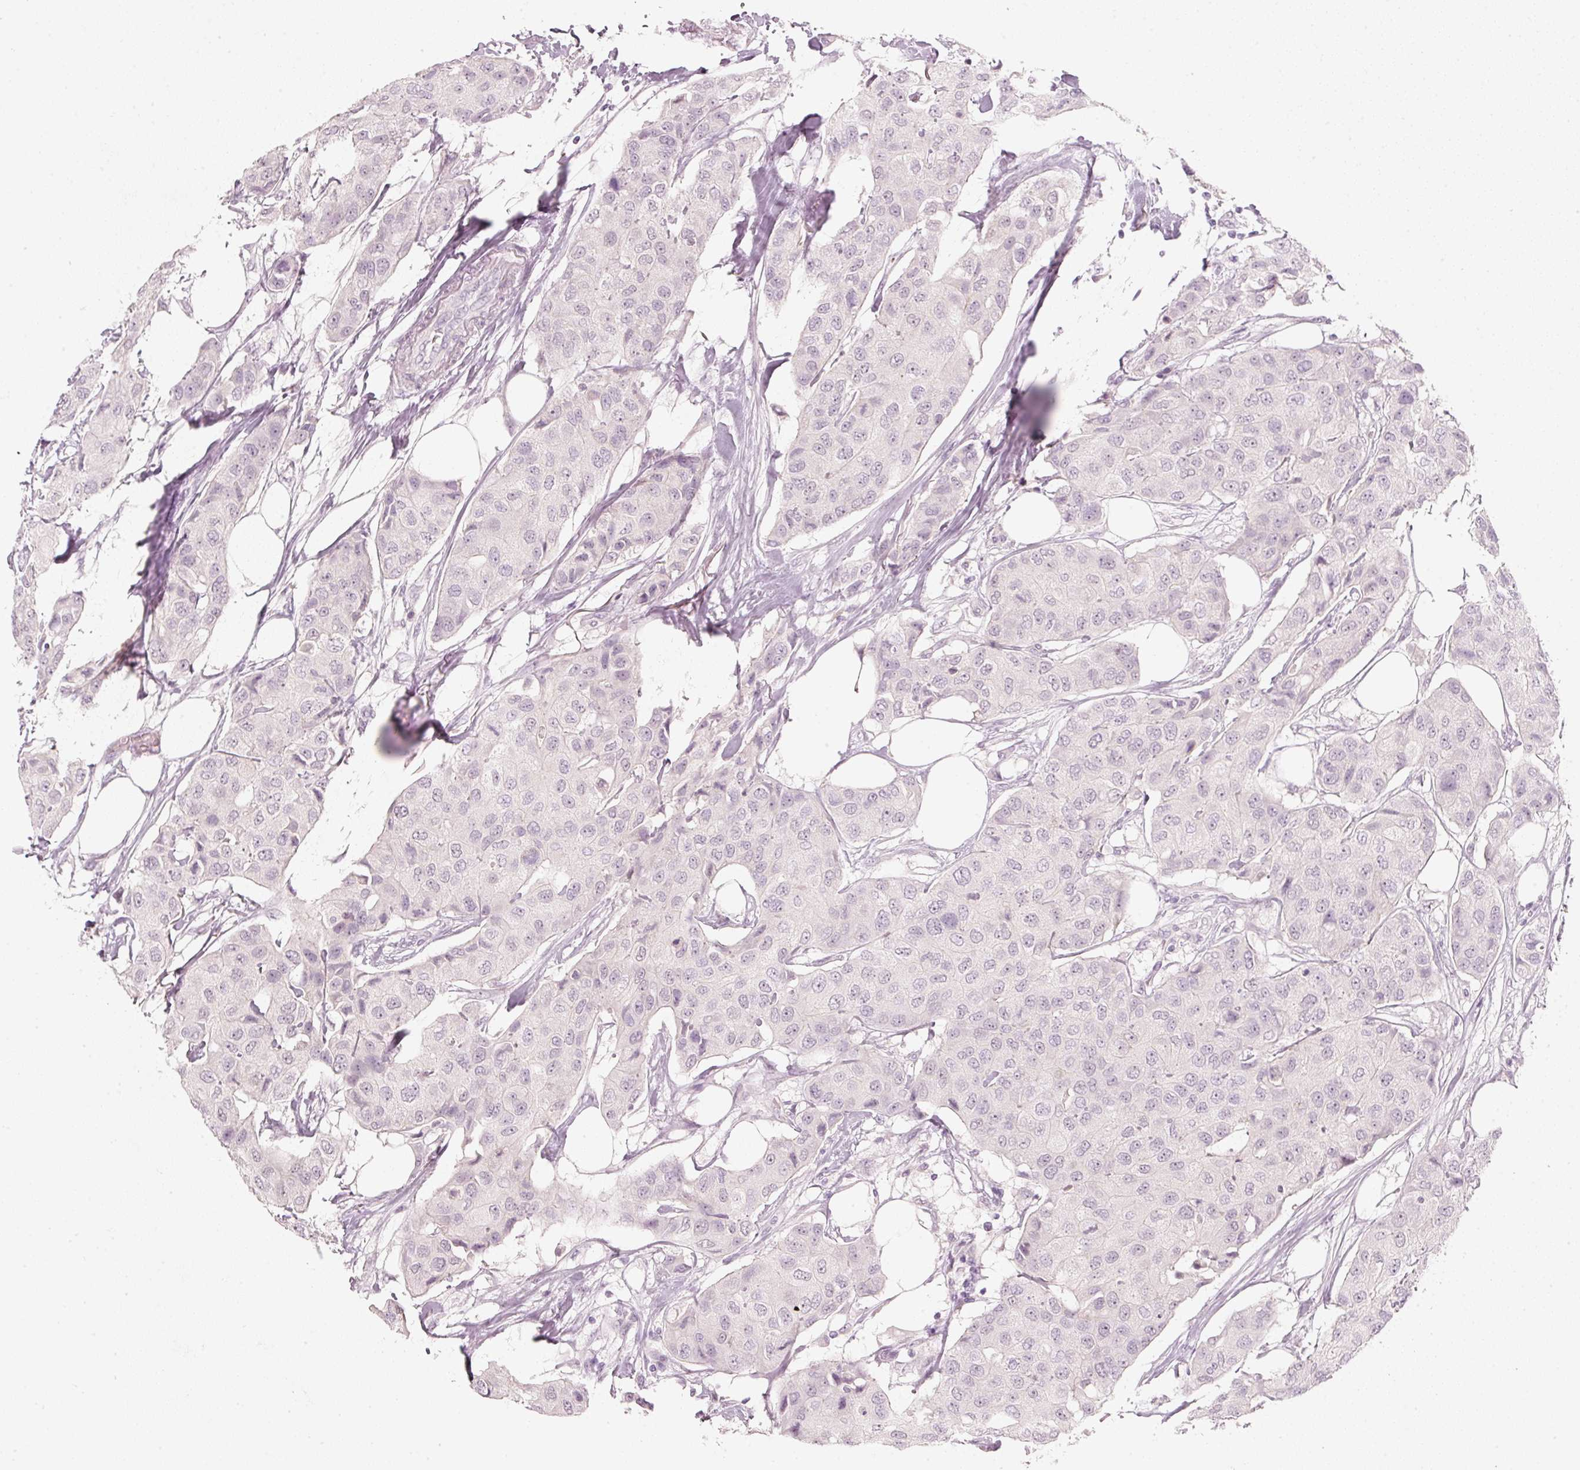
{"staining": {"intensity": "negative", "quantity": "none", "location": "none"}, "tissue": "breast cancer", "cell_type": "Tumor cells", "image_type": "cancer", "snomed": [{"axis": "morphology", "description": "Duct carcinoma"}, {"axis": "topography", "description": "Breast"}], "caption": "High magnification brightfield microscopy of breast cancer stained with DAB (brown) and counterstained with hematoxylin (blue): tumor cells show no significant positivity.", "gene": "STEAP1", "patient": {"sex": "female", "age": 80}}